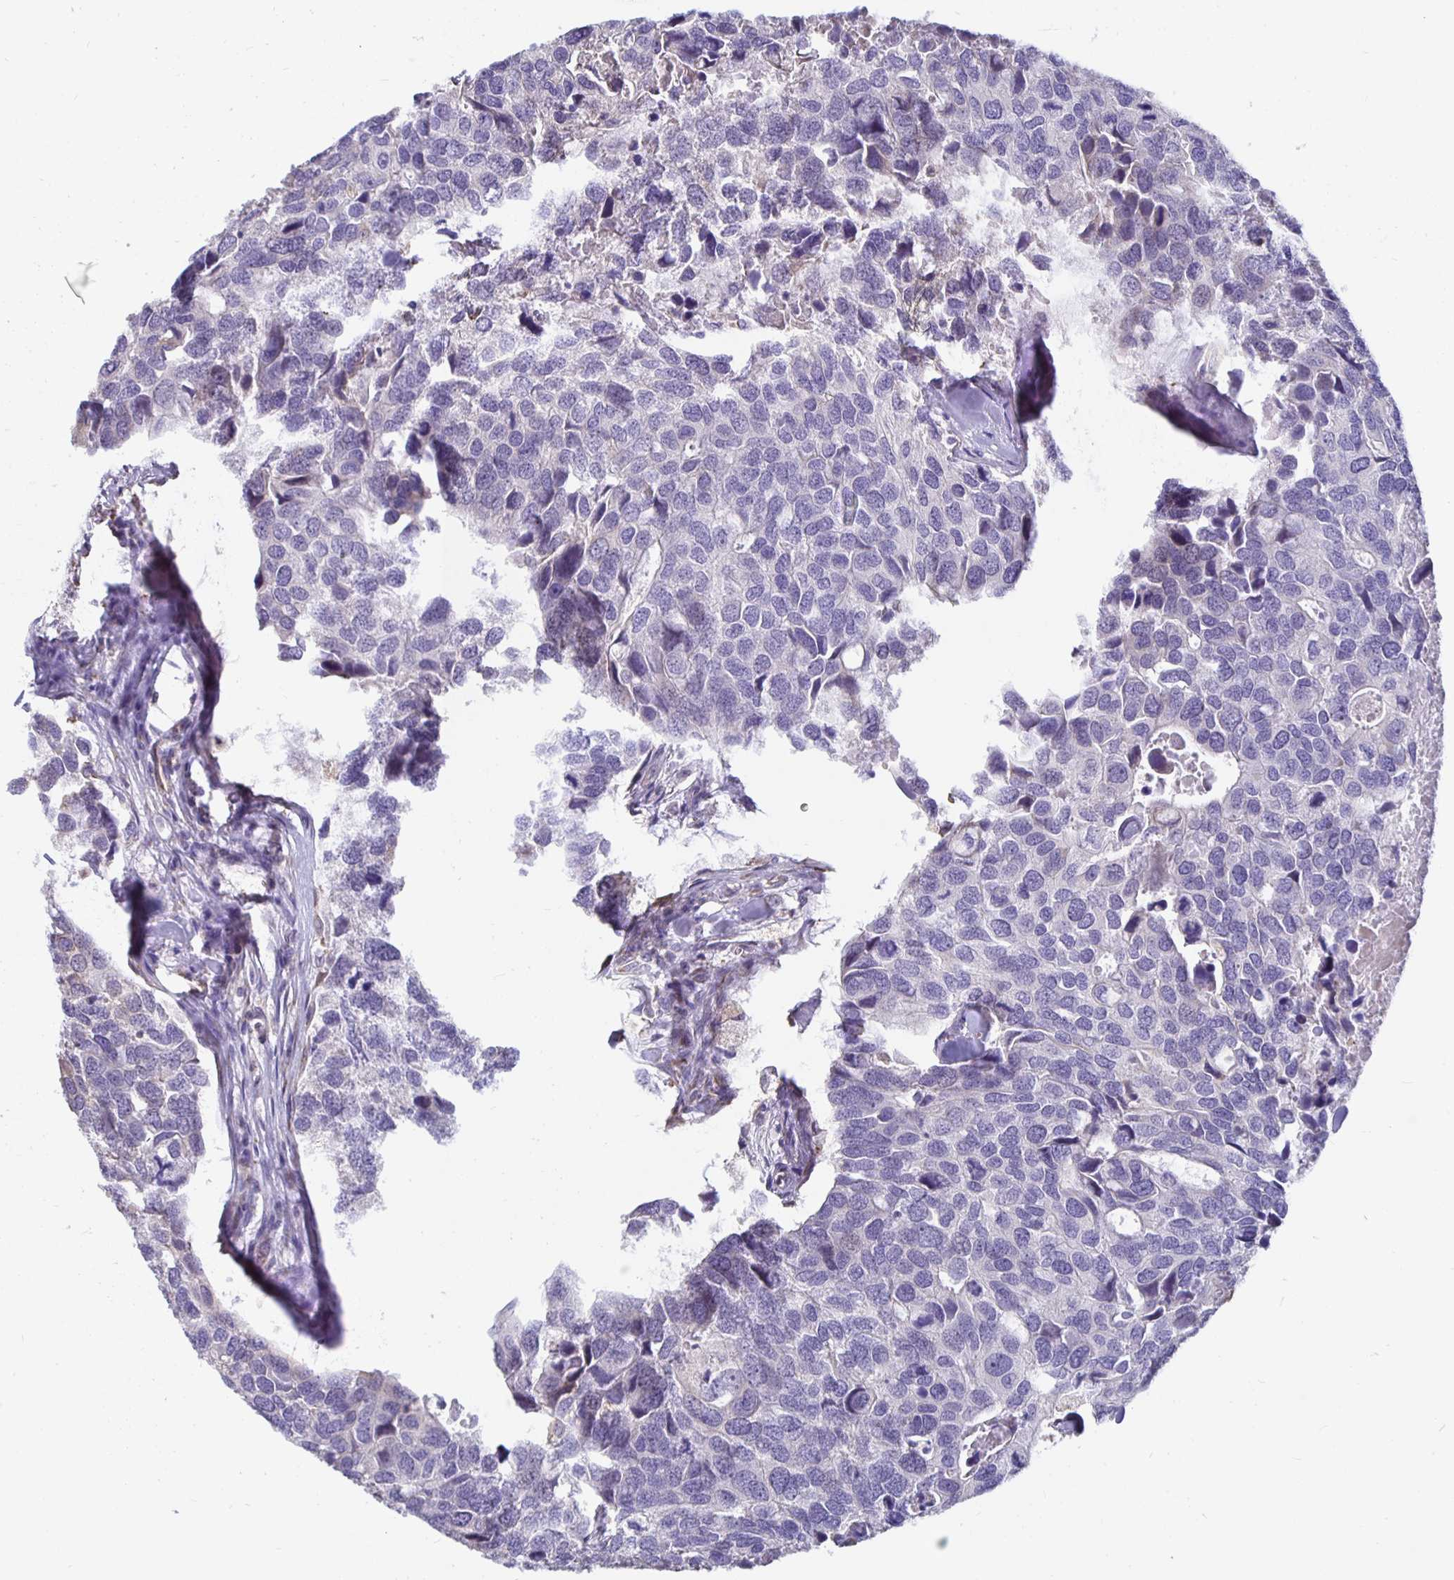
{"staining": {"intensity": "negative", "quantity": "none", "location": "none"}, "tissue": "breast cancer", "cell_type": "Tumor cells", "image_type": "cancer", "snomed": [{"axis": "morphology", "description": "Duct carcinoma"}, {"axis": "topography", "description": "Breast"}], "caption": "Histopathology image shows no protein staining in tumor cells of breast cancer (intraductal carcinoma) tissue.", "gene": "DNAI2", "patient": {"sex": "female", "age": 83}}